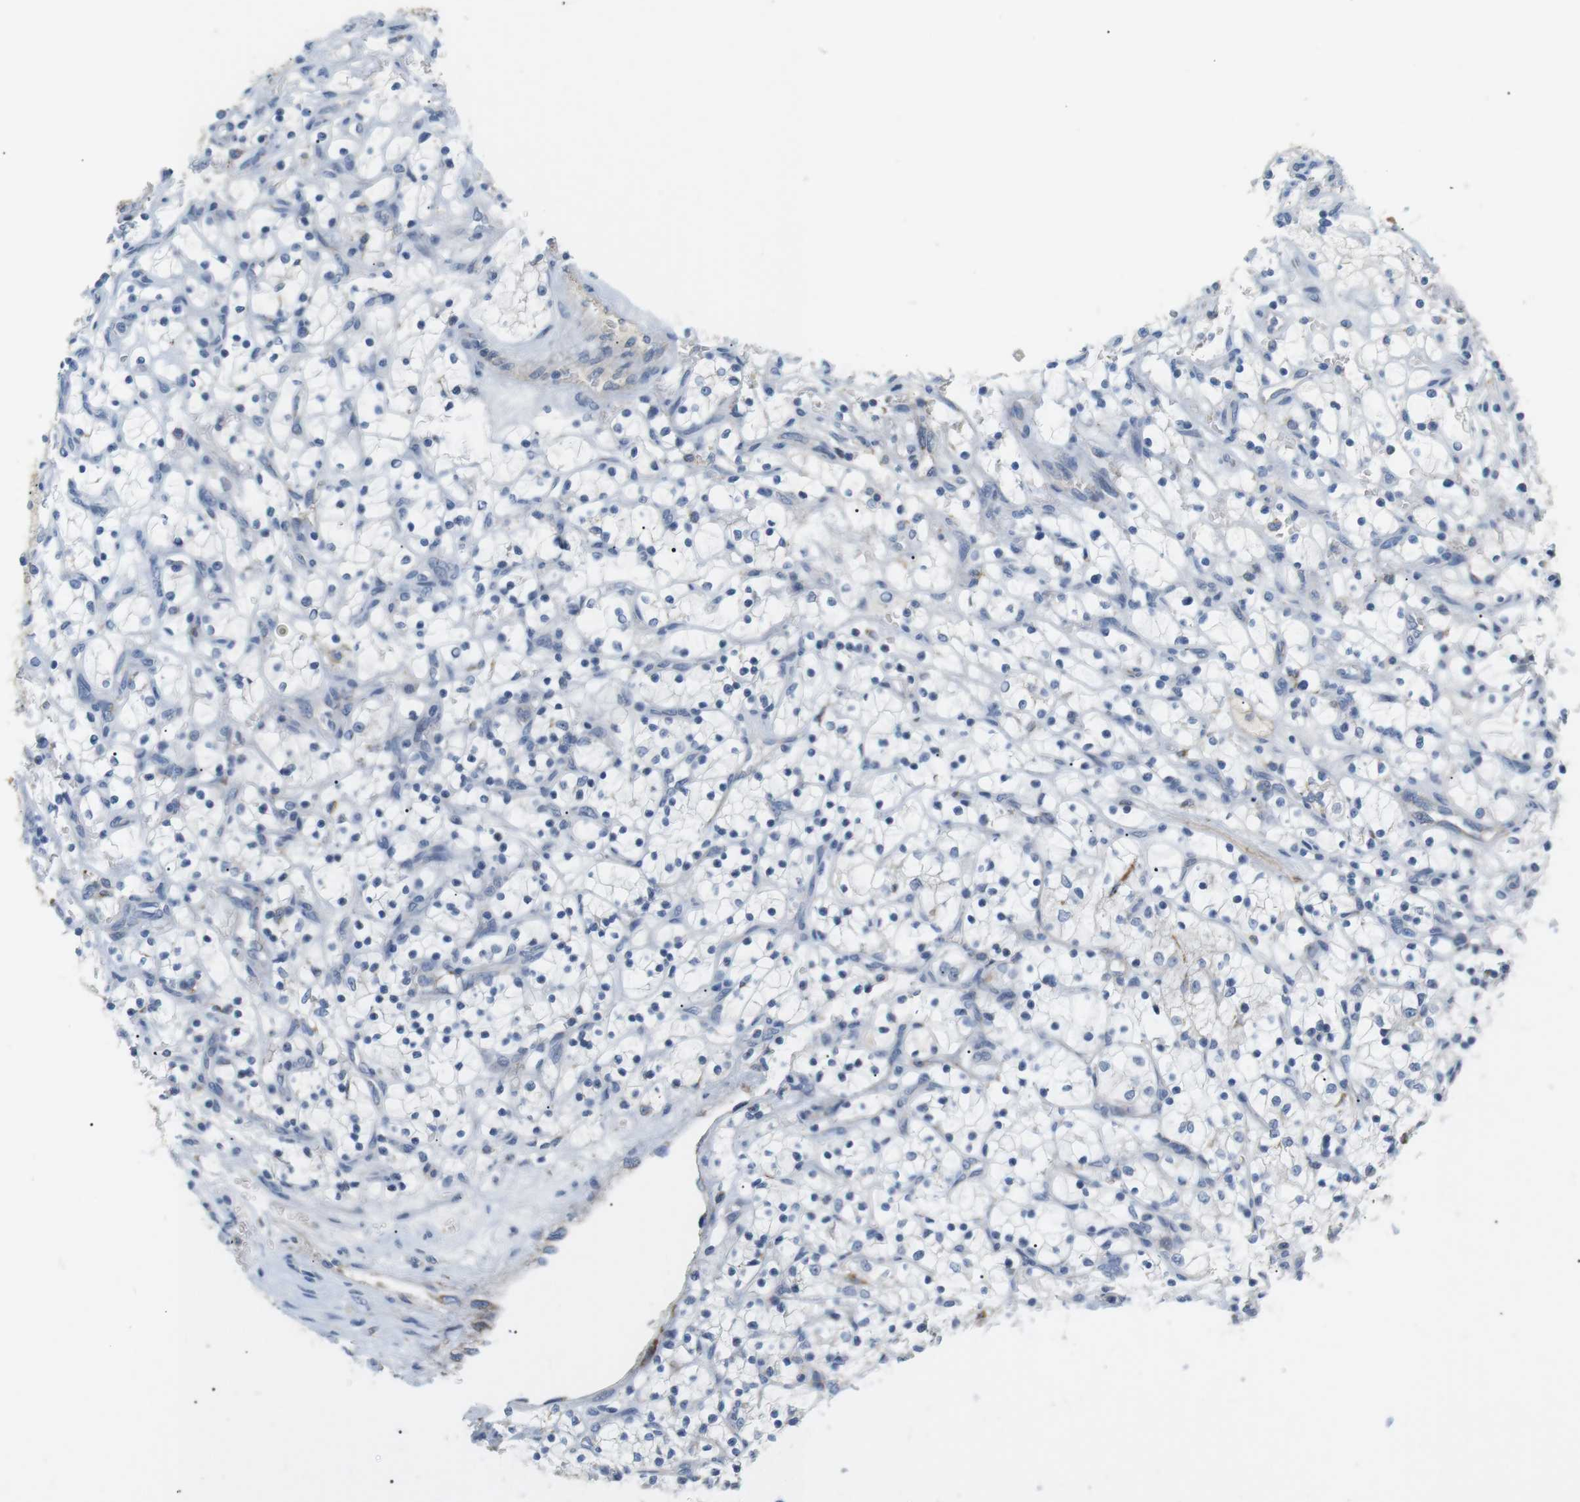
{"staining": {"intensity": "negative", "quantity": "none", "location": "none"}, "tissue": "renal cancer", "cell_type": "Tumor cells", "image_type": "cancer", "snomed": [{"axis": "morphology", "description": "Adenocarcinoma, NOS"}, {"axis": "topography", "description": "Kidney"}], "caption": "This micrograph is of renal adenocarcinoma stained with IHC to label a protein in brown with the nuclei are counter-stained blue. There is no staining in tumor cells.", "gene": "CD300E", "patient": {"sex": "female", "age": 69}}